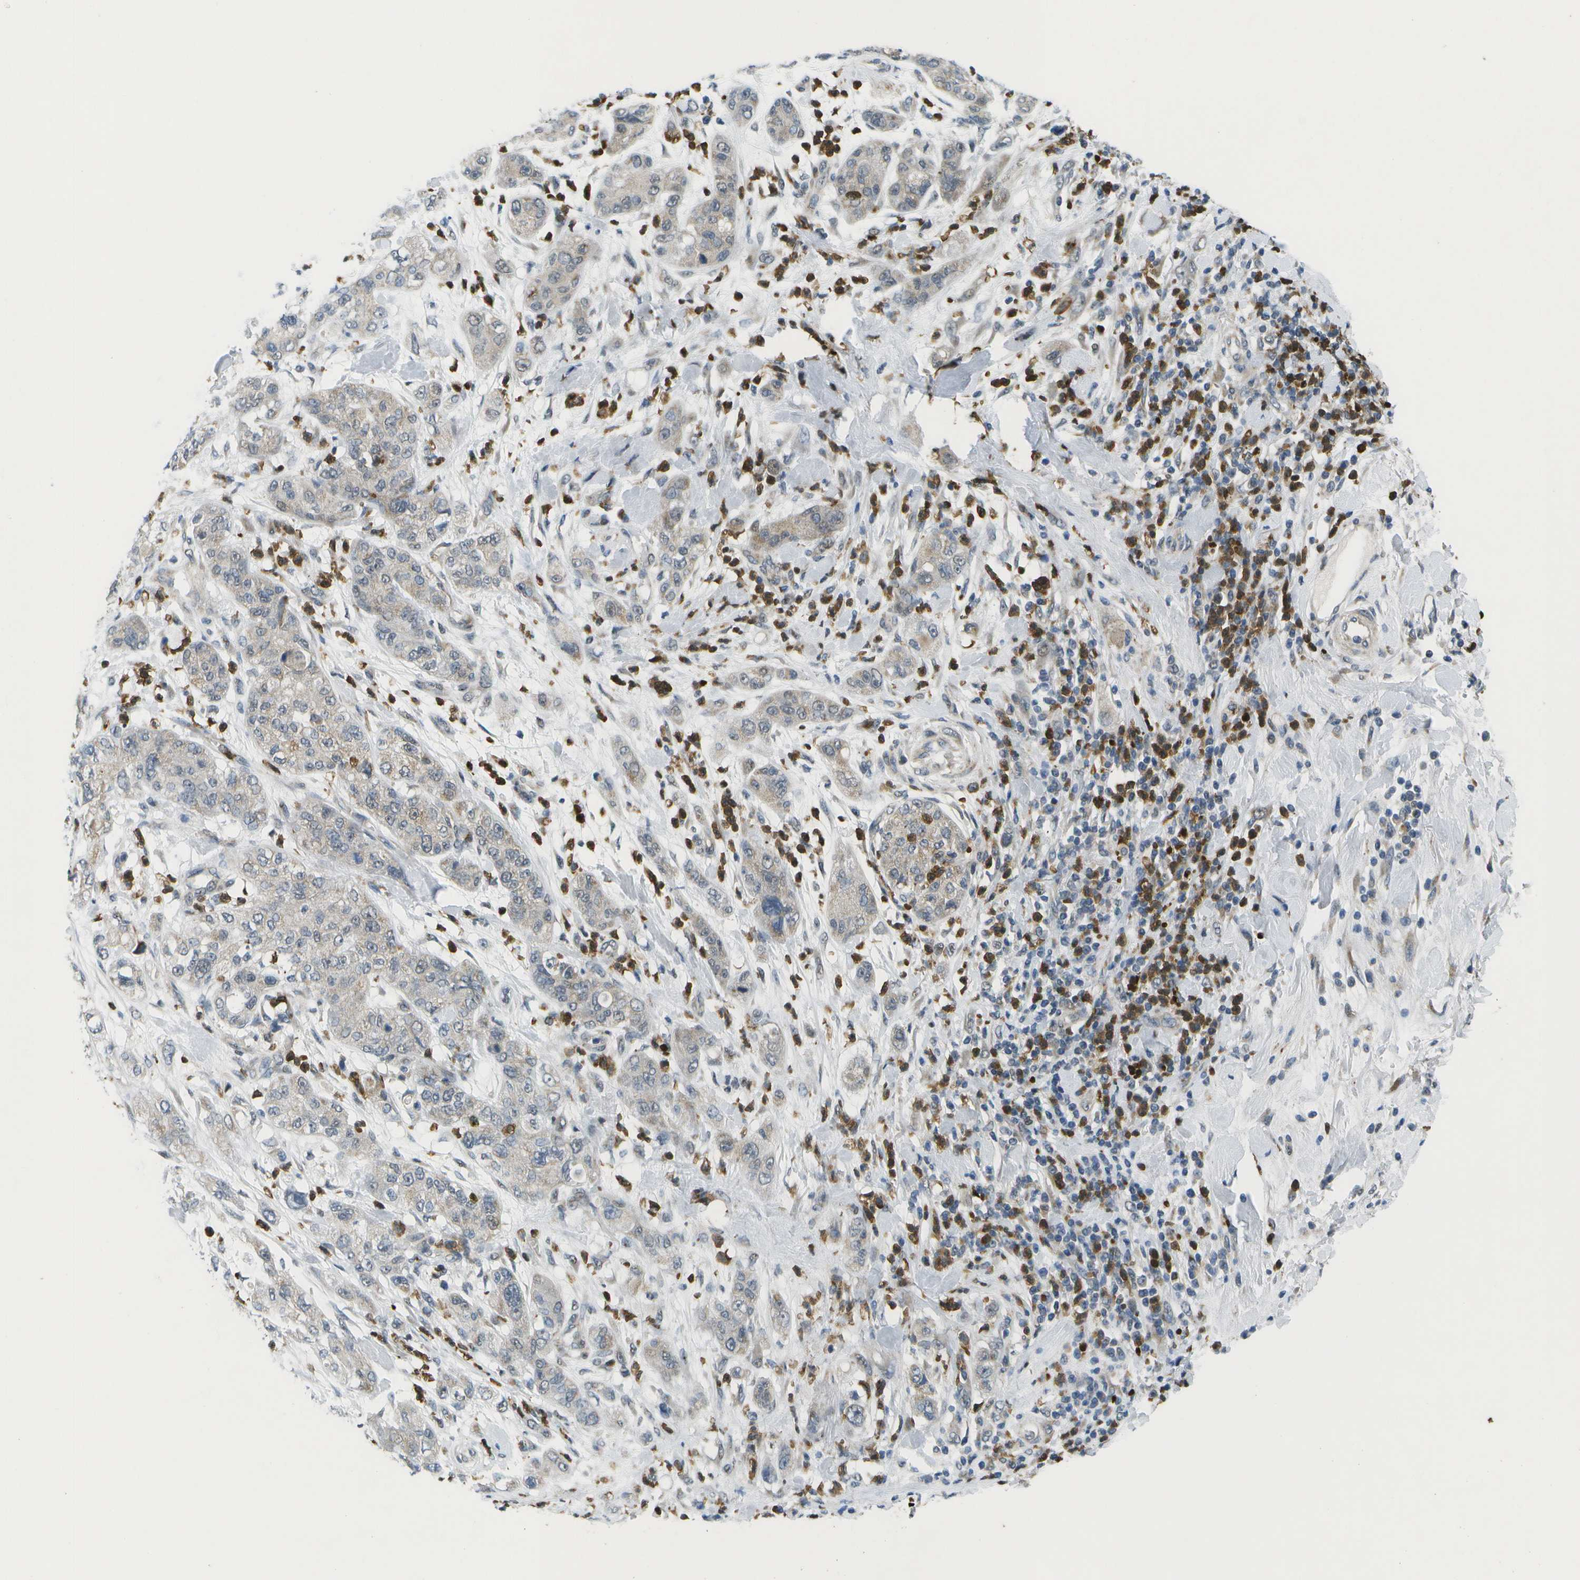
{"staining": {"intensity": "negative", "quantity": "none", "location": "none"}, "tissue": "pancreatic cancer", "cell_type": "Tumor cells", "image_type": "cancer", "snomed": [{"axis": "morphology", "description": "Adenocarcinoma, NOS"}, {"axis": "topography", "description": "Pancreas"}], "caption": "High power microscopy histopathology image of an IHC micrograph of pancreatic adenocarcinoma, revealing no significant staining in tumor cells.", "gene": "GALNT15", "patient": {"sex": "female", "age": 78}}